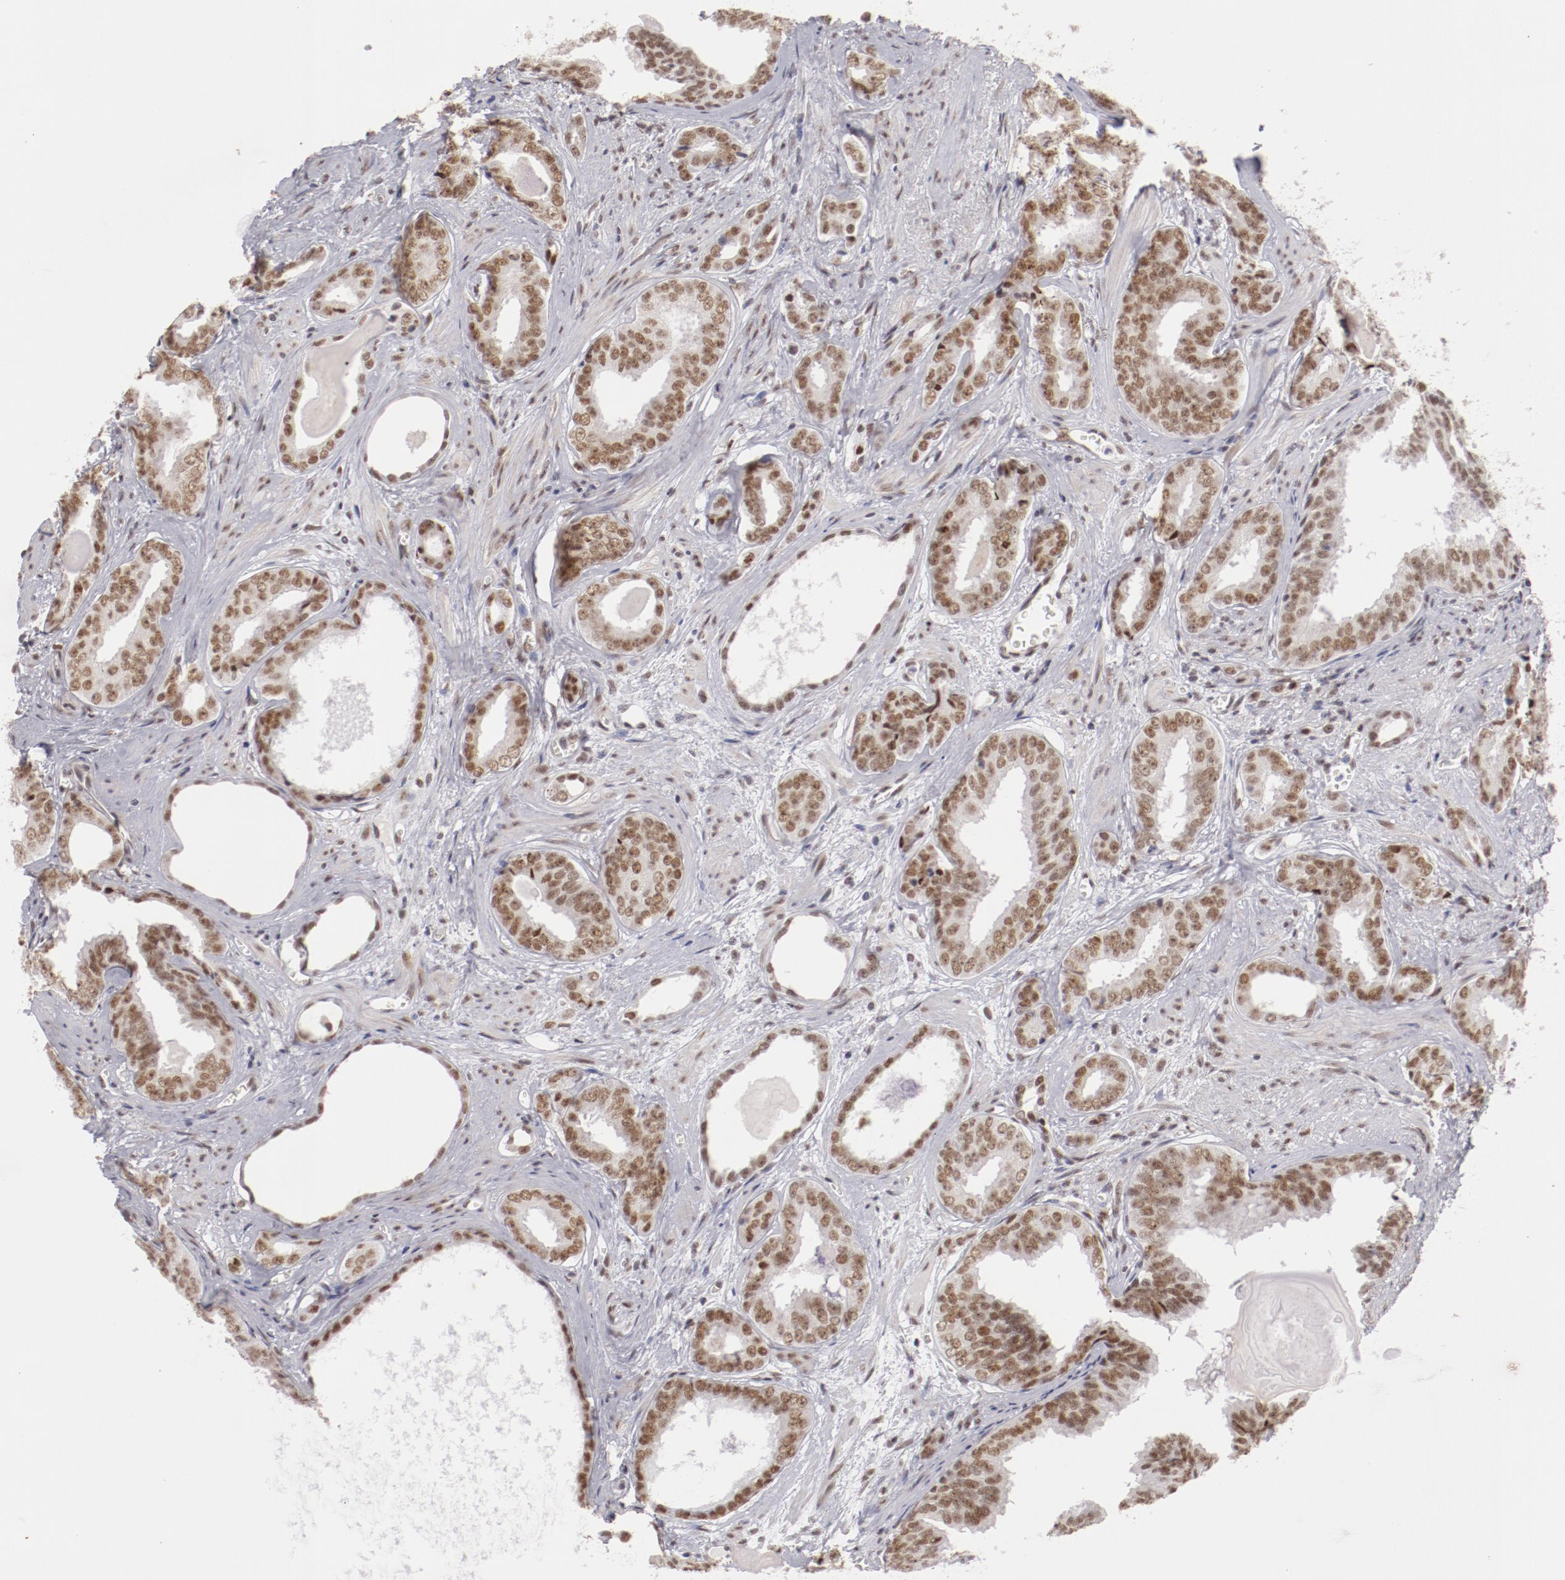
{"staining": {"intensity": "moderate", "quantity": ">75%", "location": "nuclear"}, "tissue": "prostate cancer", "cell_type": "Tumor cells", "image_type": "cancer", "snomed": [{"axis": "morphology", "description": "Adenocarcinoma, Medium grade"}, {"axis": "topography", "description": "Prostate"}], "caption": "The immunohistochemical stain highlights moderate nuclear staining in tumor cells of prostate cancer (medium-grade adenocarcinoma) tissue.", "gene": "TFAP4", "patient": {"sex": "male", "age": 79}}